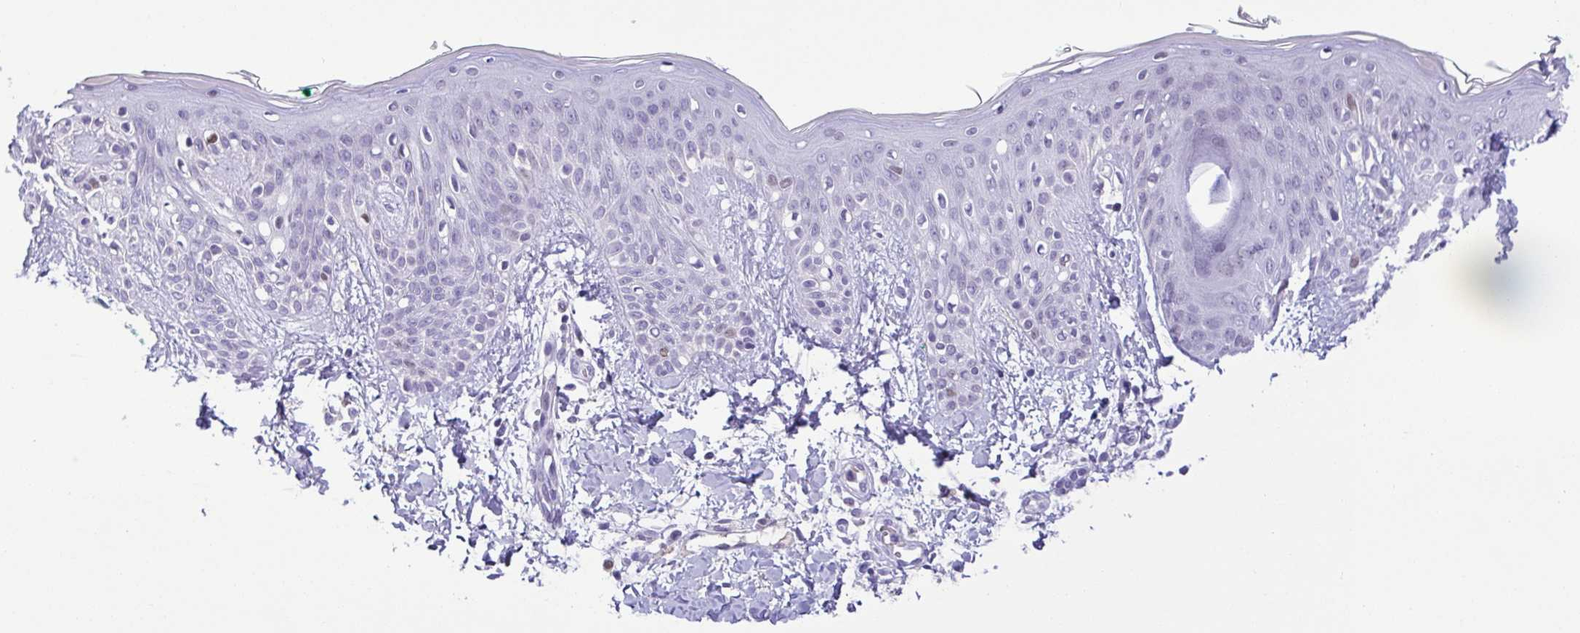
{"staining": {"intensity": "negative", "quantity": "none", "location": "none"}, "tissue": "skin", "cell_type": "Fibroblasts", "image_type": "normal", "snomed": [{"axis": "morphology", "description": "Normal tissue, NOS"}, {"axis": "topography", "description": "Skin"}], "caption": "This is a micrograph of IHC staining of normal skin, which shows no positivity in fibroblasts. Nuclei are stained in blue.", "gene": "TIPIN", "patient": {"sex": "male", "age": 16}}